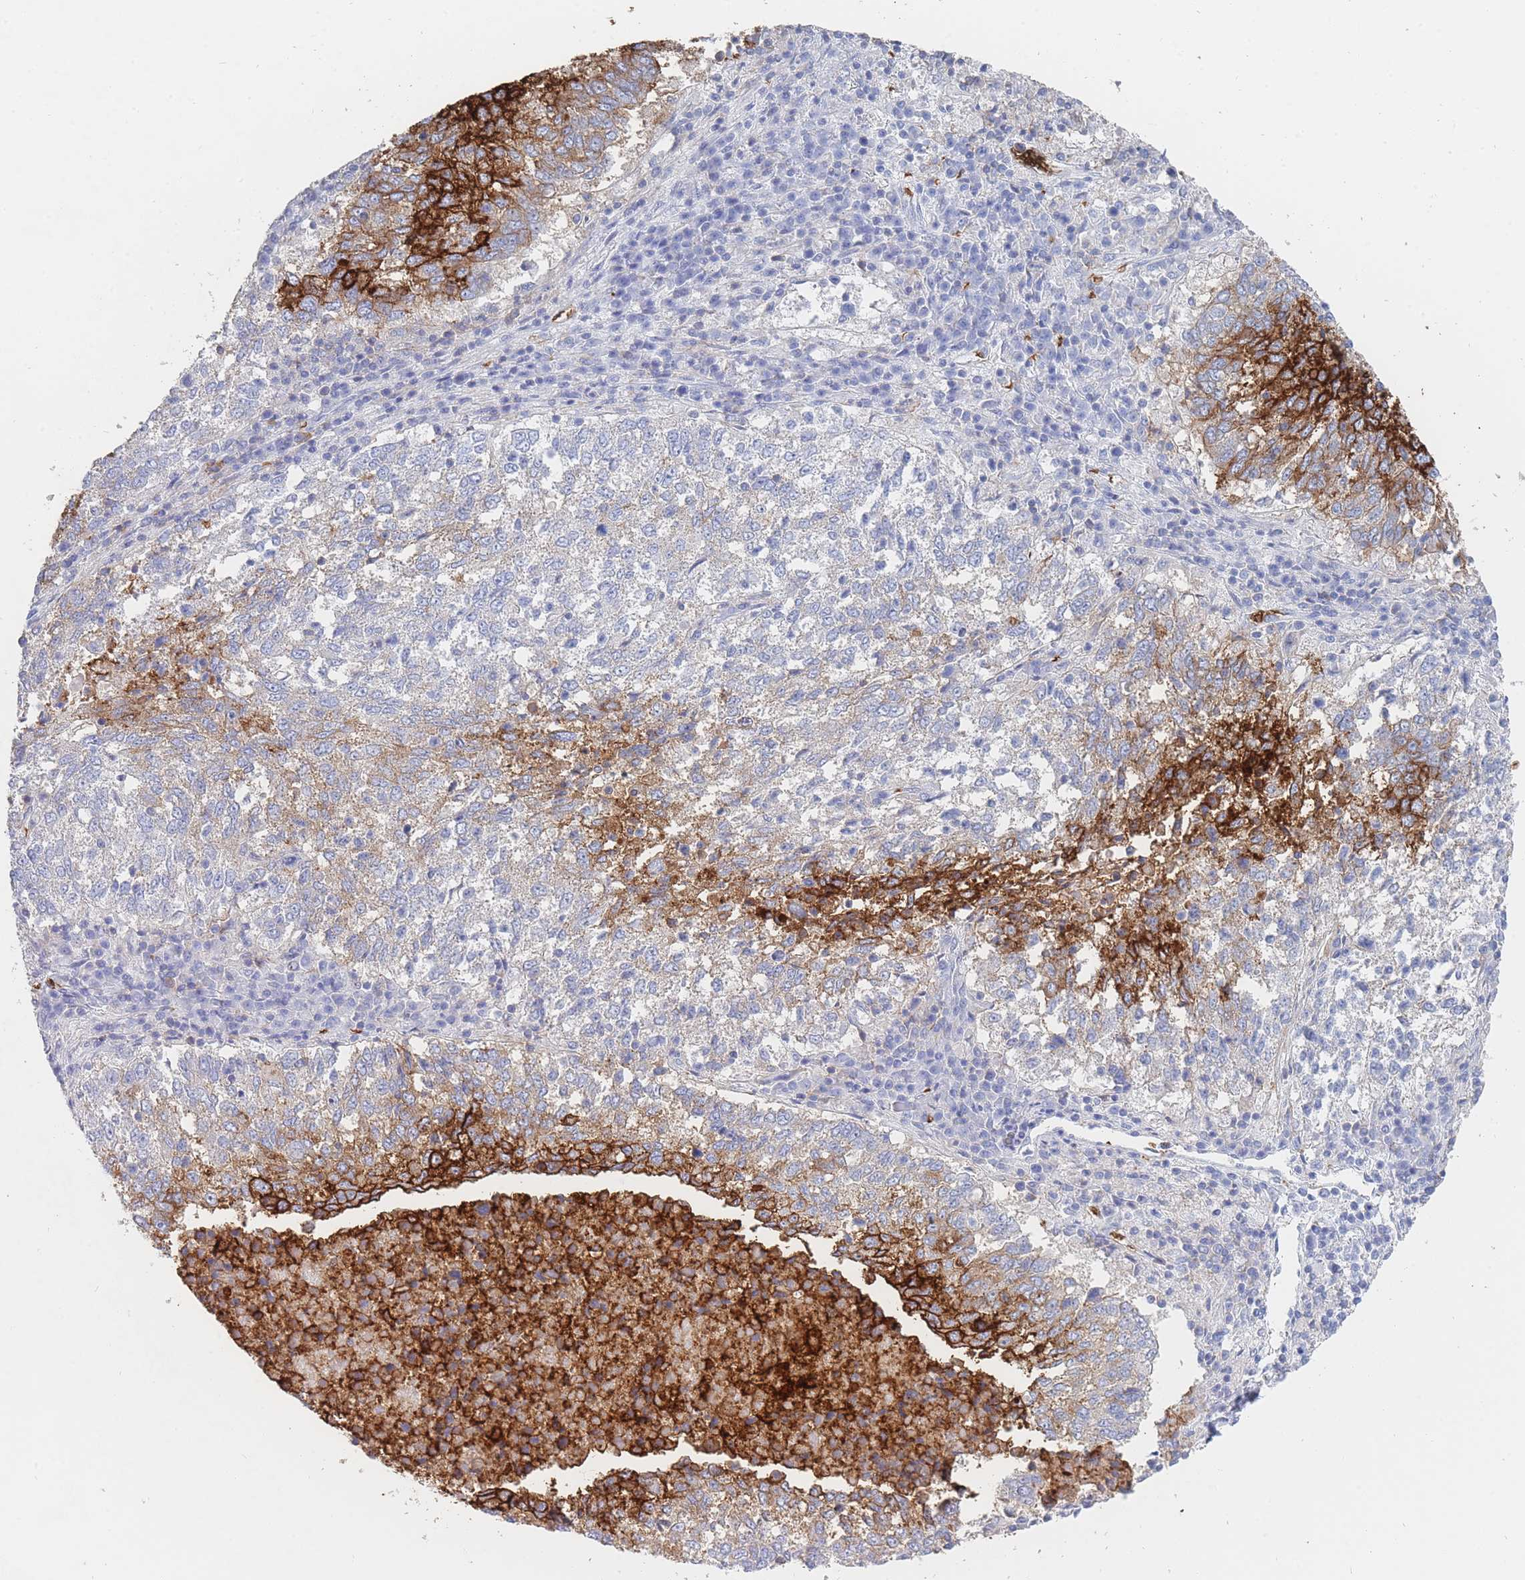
{"staining": {"intensity": "strong", "quantity": "<25%", "location": "cytoplasmic/membranous"}, "tissue": "lung cancer", "cell_type": "Tumor cells", "image_type": "cancer", "snomed": [{"axis": "morphology", "description": "Squamous cell carcinoma, NOS"}, {"axis": "topography", "description": "Lung"}], "caption": "A brown stain shows strong cytoplasmic/membranous expression of a protein in lung cancer tumor cells. (brown staining indicates protein expression, while blue staining denotes nuclei).", "gene": "SLC2A1", "patient": {"sex": "male", "age": 73}}